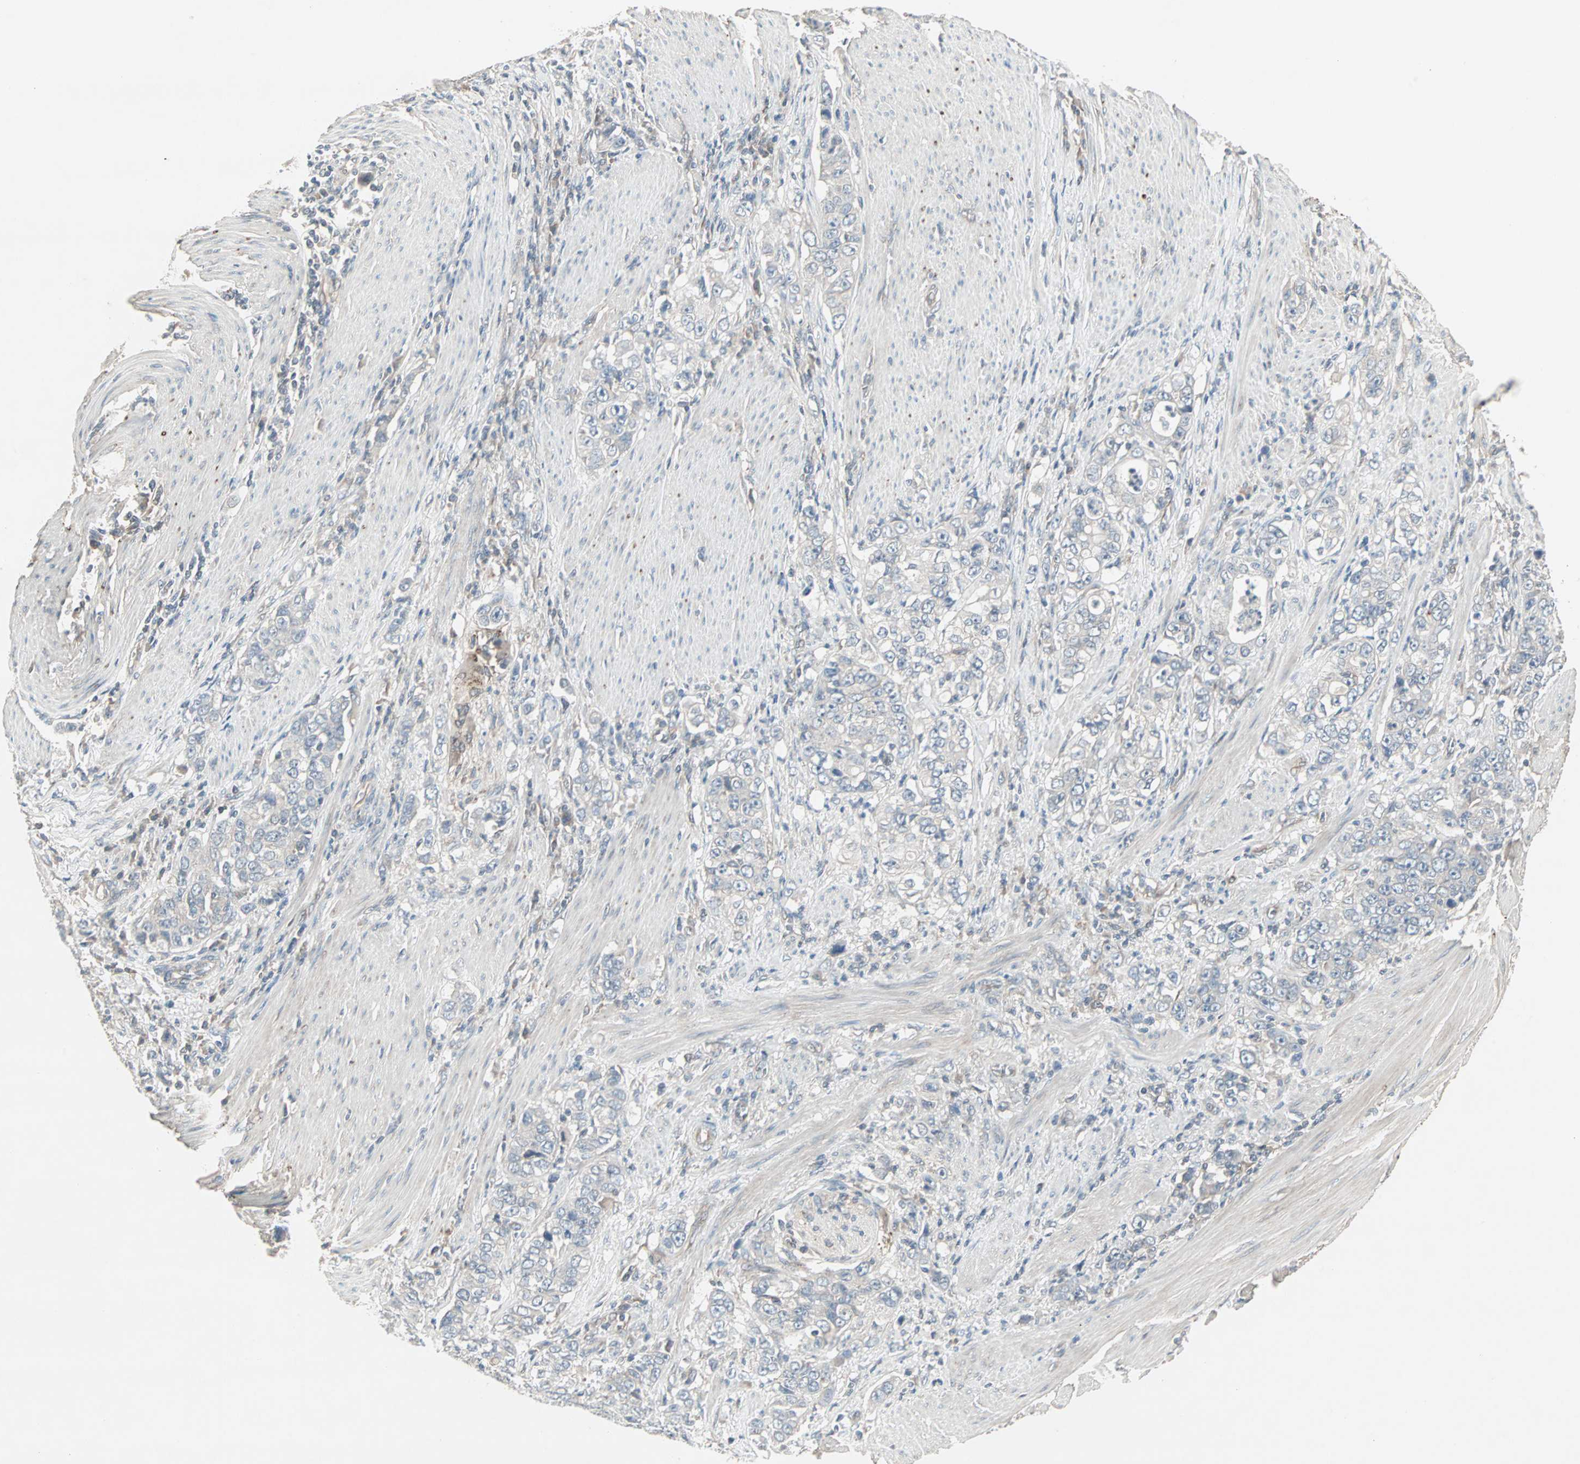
{"staining": {"intensity": "negative", "quantity": "none", "location": "none"}, "tissue": "stomach cancer", "cell_type": "Tumor cells", "image_type": "cancer", "snomed": [{"axis": "morphology", "description": "Adenocarcinoma, NOS"}, {"axis": "topography", "description": "Stomach, lower"}], "caption": "Immunohistochemistry (IHC) image of adenocarcinoma (stomach) stained for a protein (brown), which exhibits no expression in tumor cells. (Stains: DAB (3,3'-diaminobenzidine) immunohistochemistry (IHC) with hematoxylin counter stain, Microscopy: brightfield microscopy at high magnification).", "gene": "JMJD7-PLA2G4B", "patient": {"sex": "female", "age": 72}}